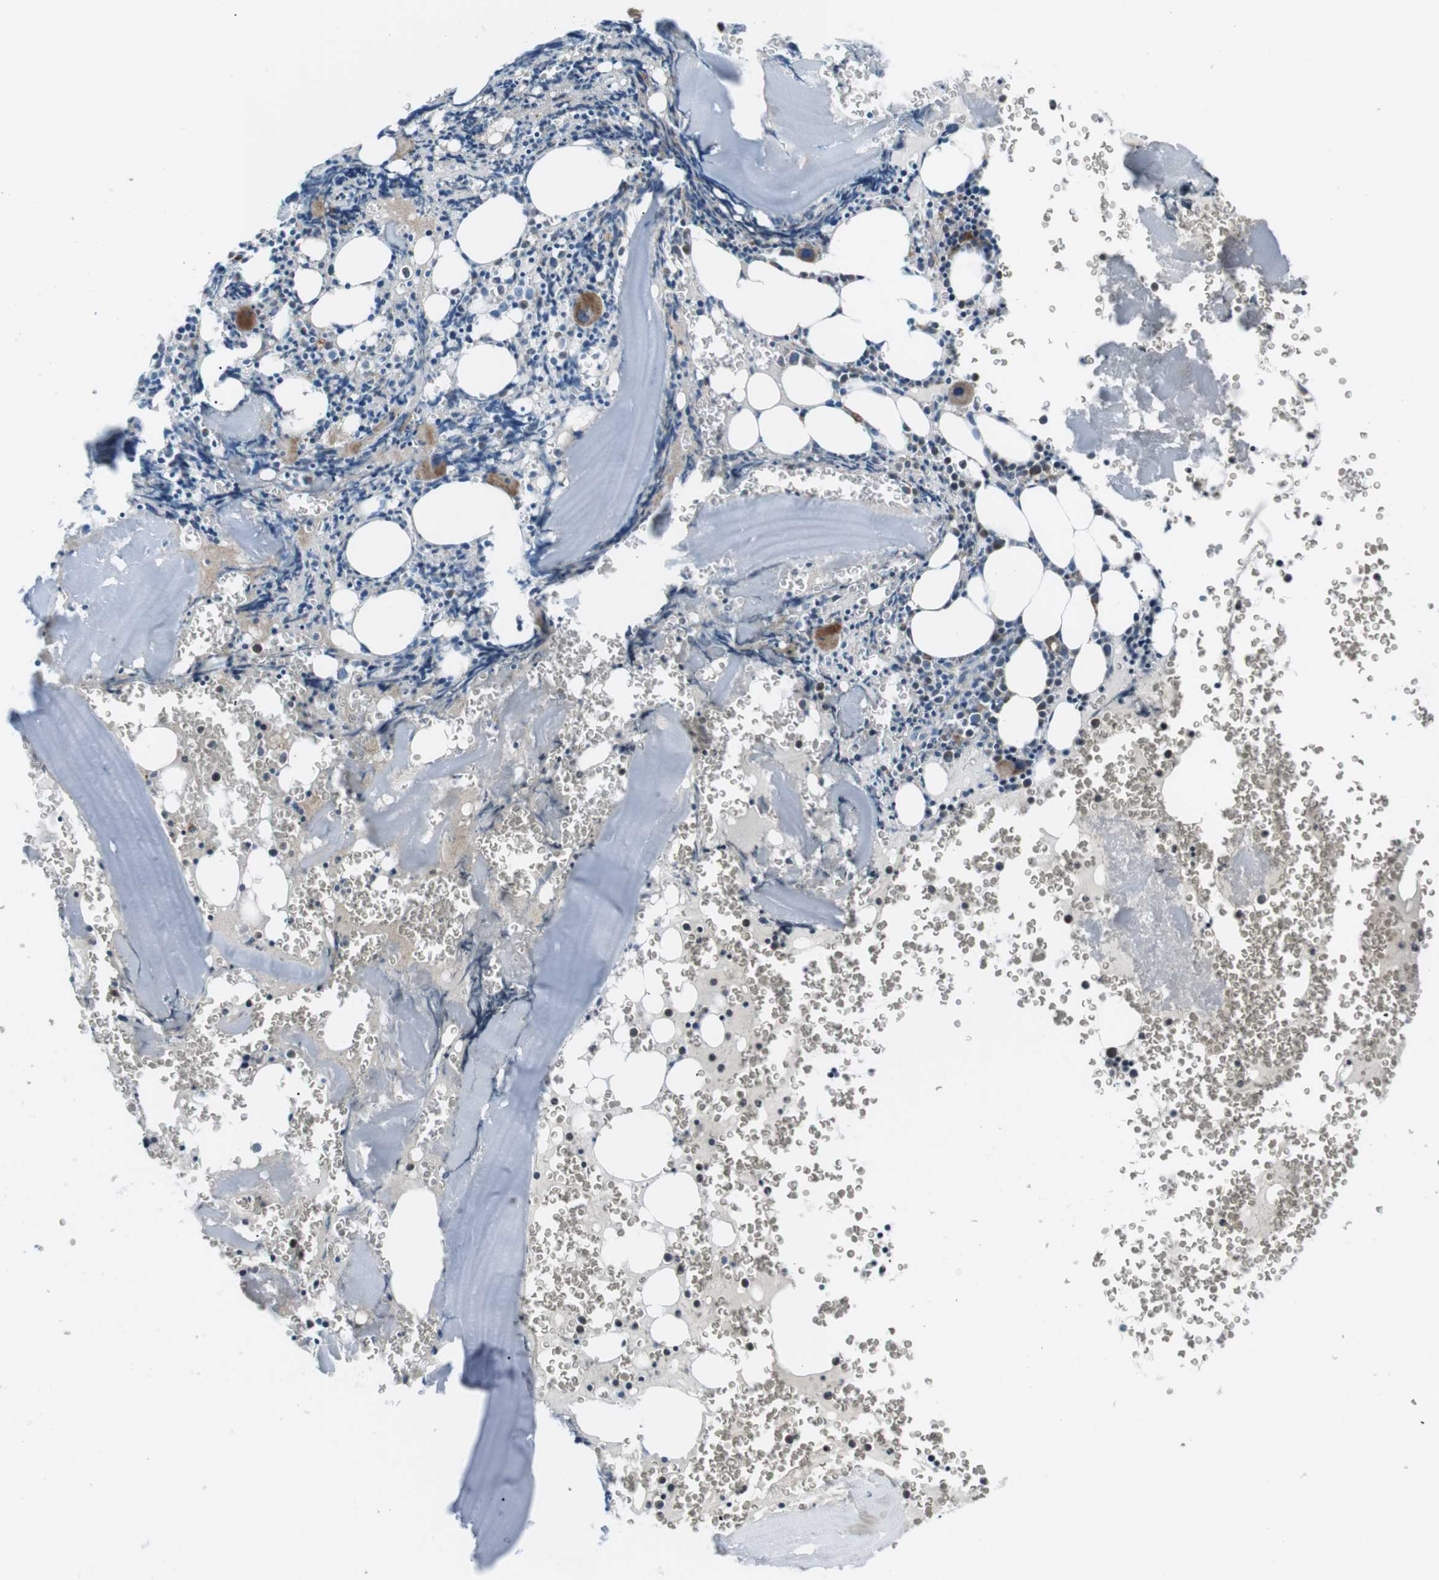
{"staining": {"intensity": "moderate", "quantity": "25%-75%", "location": "cytoplasmic/membranous"}, "tissue": "bone marrow", "cell_type": "Hematopoietic cells", "image_type": "normal", "snomed": [{"axis": "morphology", "description": "Normal tissue, NOS"}, {"axis": "morphology", "description": "Inflammation, NOS"}, {"axis": "topography", "description": "Bone marrow"}], "caption": "Immunohistochemical staining of benign bone marrow exhibits moderate cytoplasmic/membranous protein staining in approximately 25%-75% of hematopoietic cells.", "gene": "CSF2RA", "patient": {"sex": "male", "age": 14}}